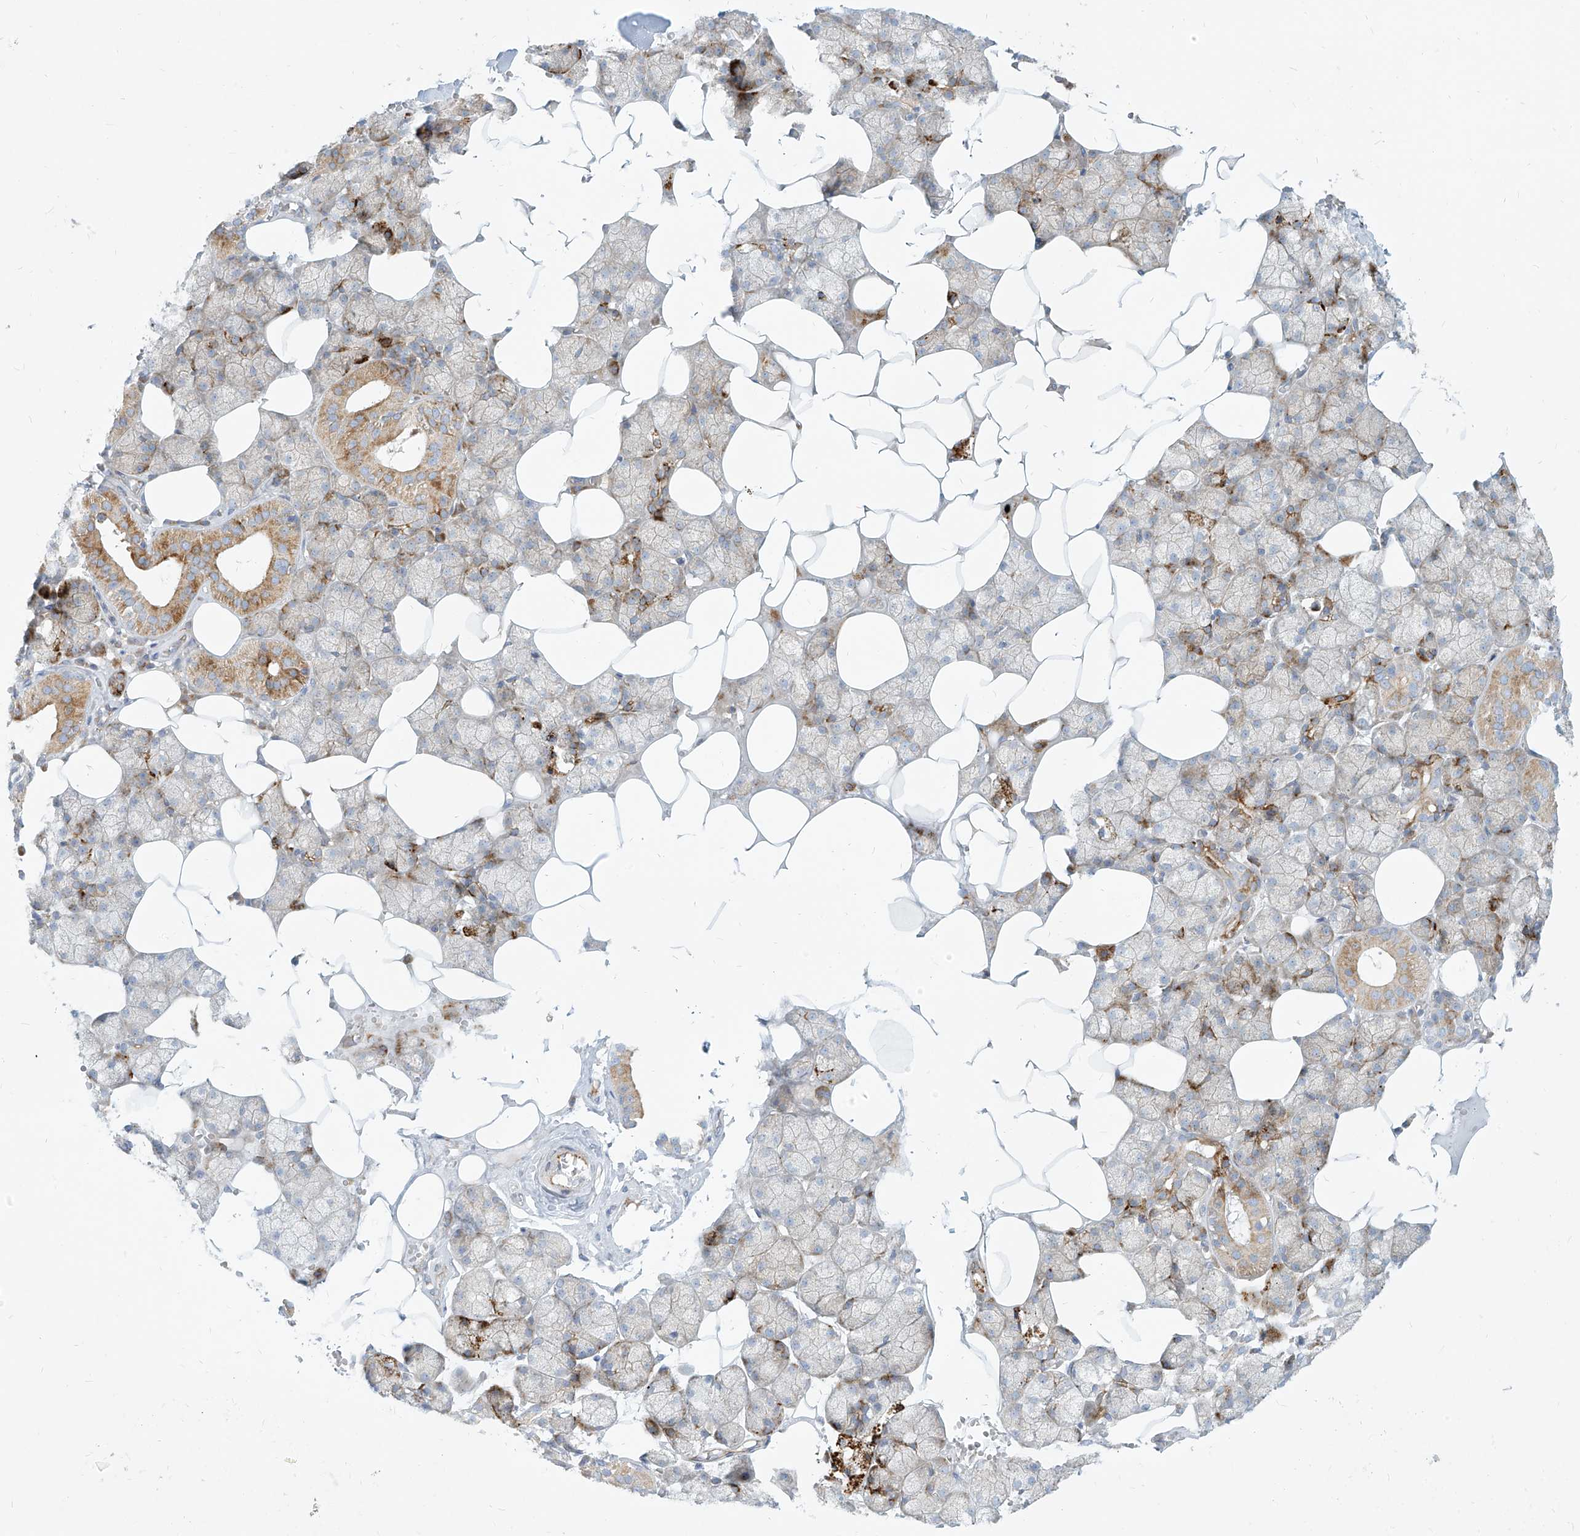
{"staining": {"intensity": "moderate", "quantity": "25%-75%", "location": "cytoplasmic/membranous"}, "tissue": "salivary gland", "cell_type": "Glandular cells", "image_type": "normal", "snomed": [{"axis": "morphology", "description": "Normal tissue, NOS"}, {"axis": "topography", "description": "Salivary gland"}], "caption": "Salivary gland stained with immunohistochemistry reveals moderate cytoplasmic/membranous staining in about 25%-75% of glandular cells.", "gene": "MTX2", "patient": {"sex": "male", "age": 62}}